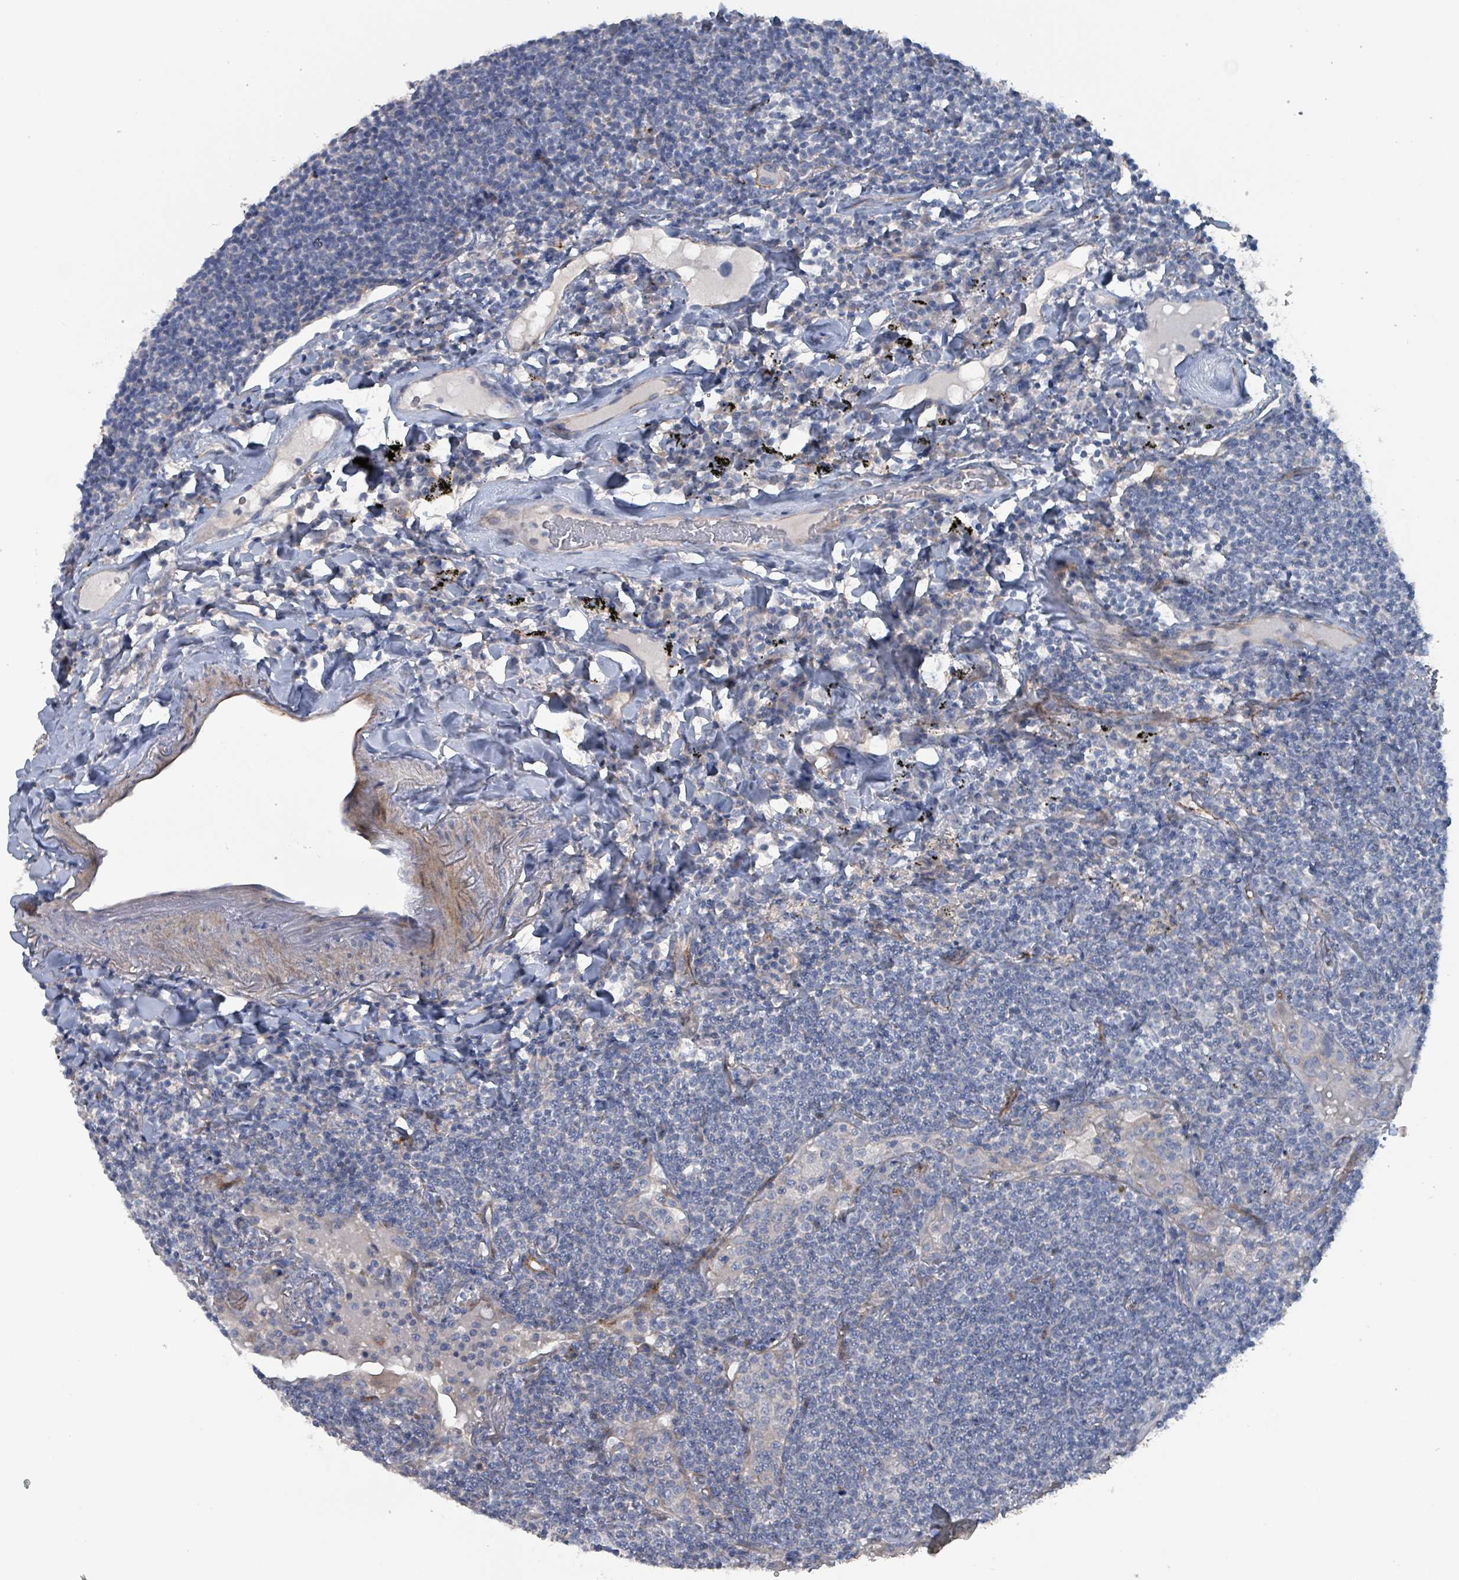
{"staining": {"intensity": "negative", "quantity": "none", "location": "none"}, "tissue": "lymphoma", "cell_type": "Tumor cells", "image_type": "cancer", "snomed": [{"axis": "morphology", "description": "Malignant lymphoma, non-Hodgkin's type, Low grade"}, {"axis": "topography", "description": "Lung"}], "caption": "This is an immunohistochemistry image of lymphoma. There is no expression in tumor cells.", "gene": "TAAR5", "patient": {"sex": "female", "age": 71}}